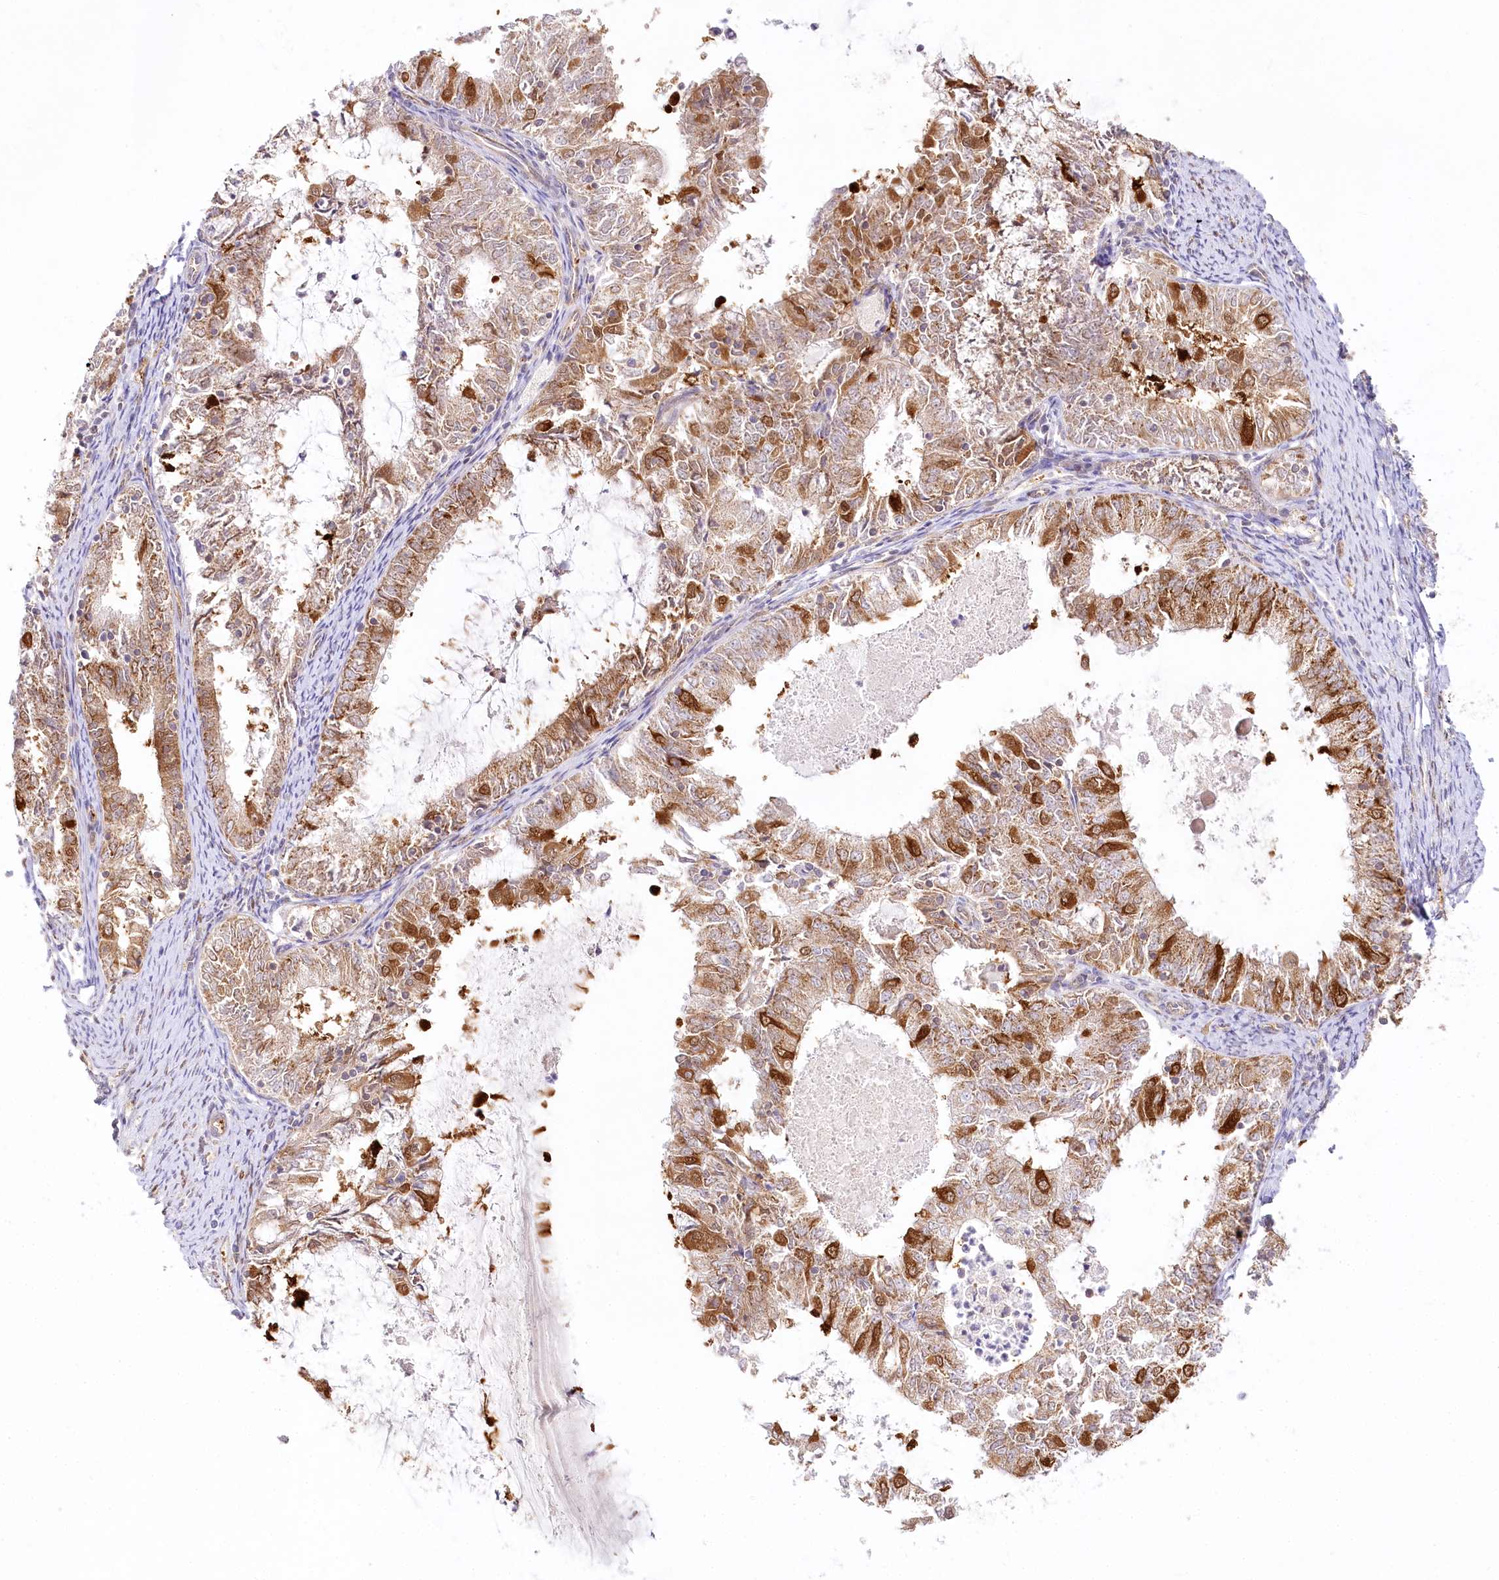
{"staining": {"intensity": "moderate", "quantity": ">75%", "location": "cytoplasmic/membranous"}, "tissue": "endometrial cancer", "cell_type": "Tumor cells", "image_type": "cancer", "snomed": [{"axis": "morphology", "description": "Adenocarcinoma, NOS"}, {"axis": "topography", "description": "Endometrium"}], "caption": "High-power microscopy captured an immunohistochemistry (IHC) micrograph of adenocarcinoma (endometrial), revealing moderate cytoplasmic/membranous staining in approximately >75% of tumor cells.", "gene": "INPP4B", "patient": {"sex": "female", "age": 57}}